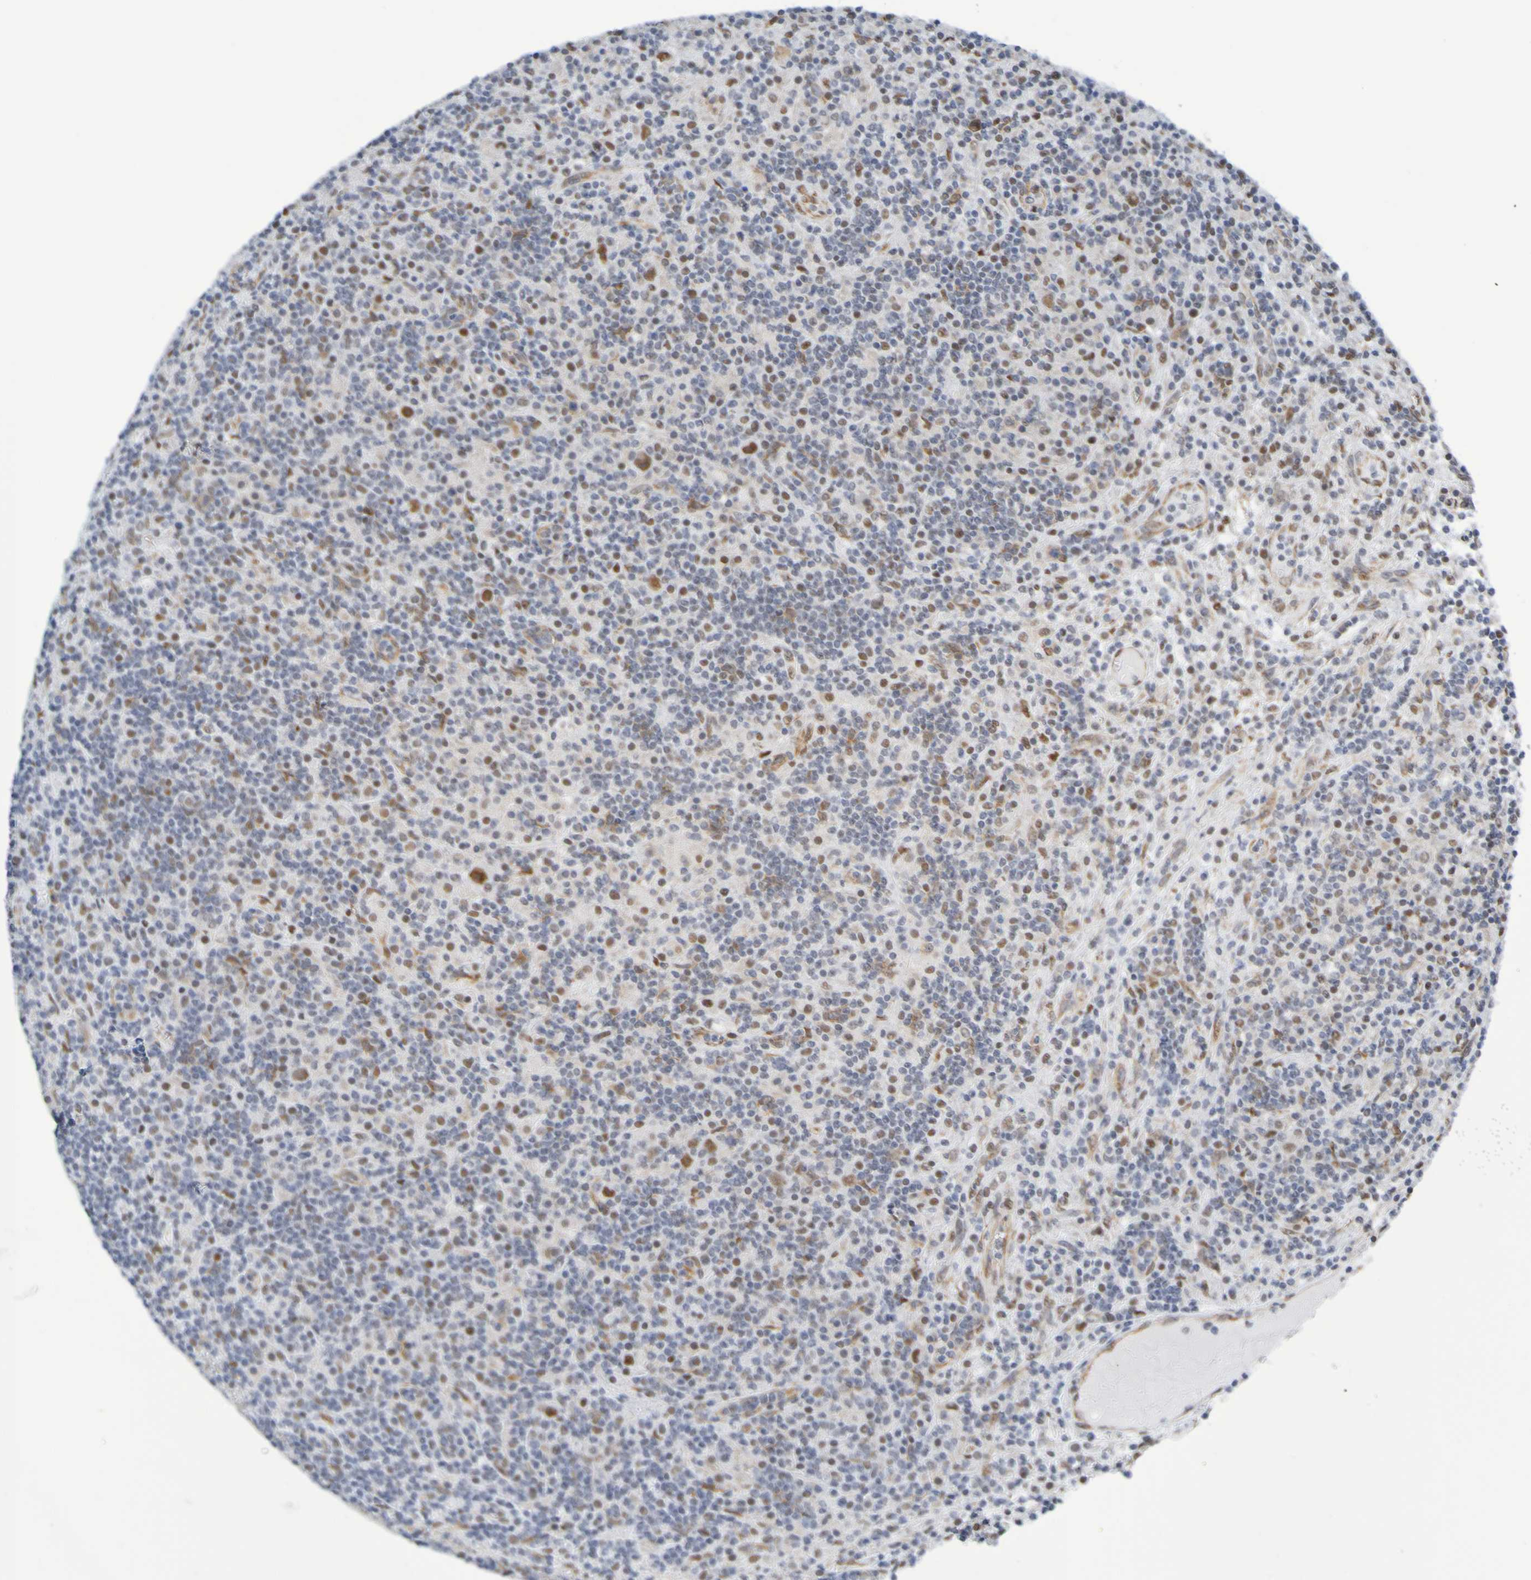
{"staining": {"intensity": "moderate", "quantity": ">75%", "location": "nuclear"}, "tissue": "lymphoma", "cell_type": "Tumor cells", "image_type": "cancer", "snomed": [{"axis": "morphology", "description": "Hodgkin's disease, NOS"}, {"axis": "topography", "description": "Lymph node"}], "caption": "Immunohistochemistry image of human Hodgkin's disease stained for a protein (brown), which shows medium levels of moderate nuclear staining in about >75% of tumor cells.", "gene": "HDAC2", "patient": {"sex": "male", "age": 70}}